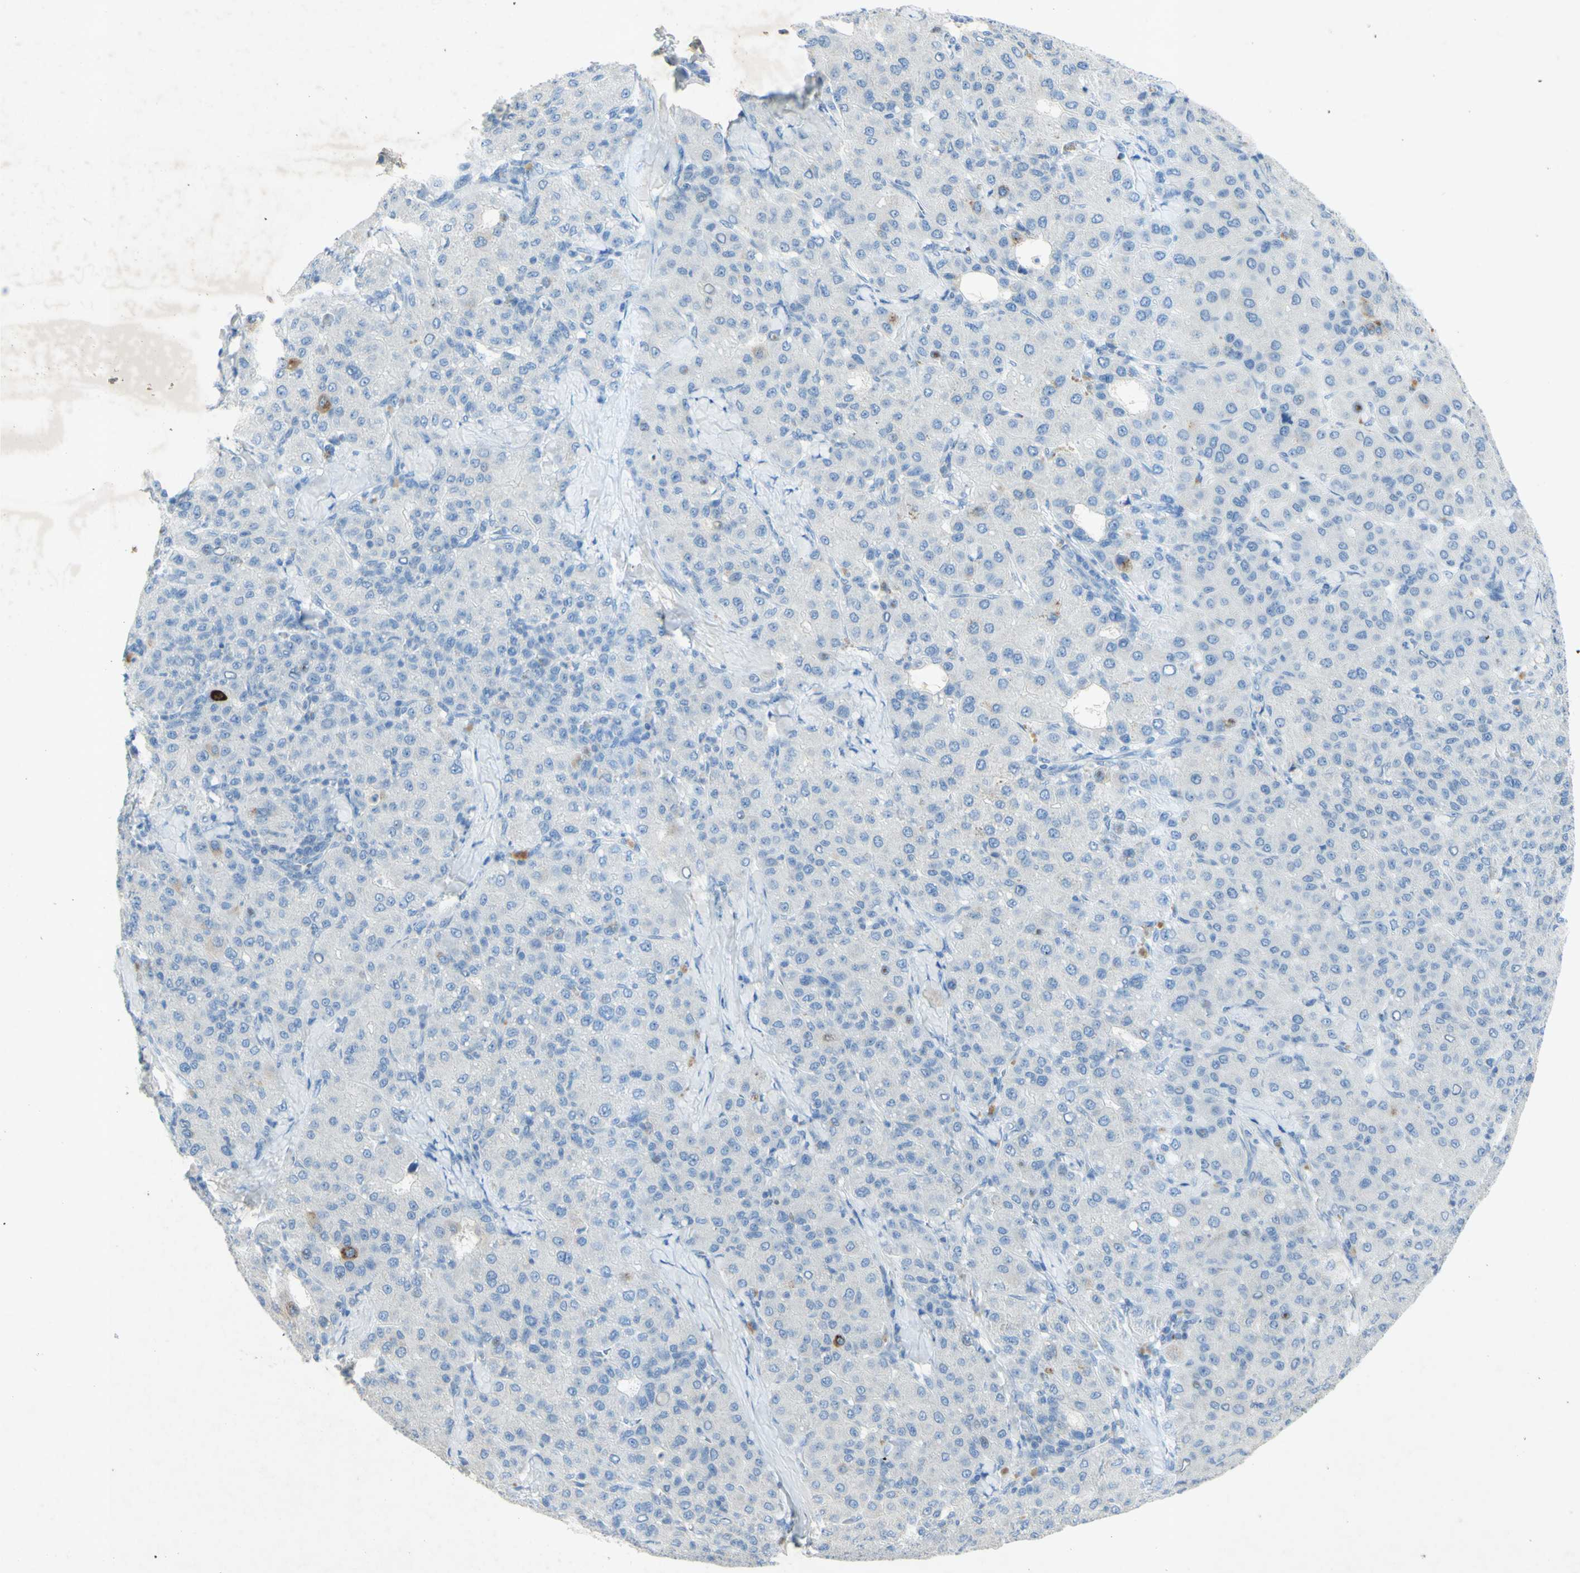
{"staining": {"intensity": "moderate", "quantity": "<25%", "location": "cytoplasmic/membranous"}, "tissue": "liver cancer", "cell_type": "Tumor cells", "image_type": "cancer", "snomed": [{"axis": "morphology", "description": "Carcinoma, Hepatocellular, NOS"}, {"axis": "topography", "description": "Liver"}], "caption": "IHC histopathology image of human liver cancer stained for a protein (brown), which demonstrates low levels of moderate cytoplasmic/membranous staining in about <25% of tumor cells.", "gene": "GDF15", "patient": {"sex": "male", "age": 65}}